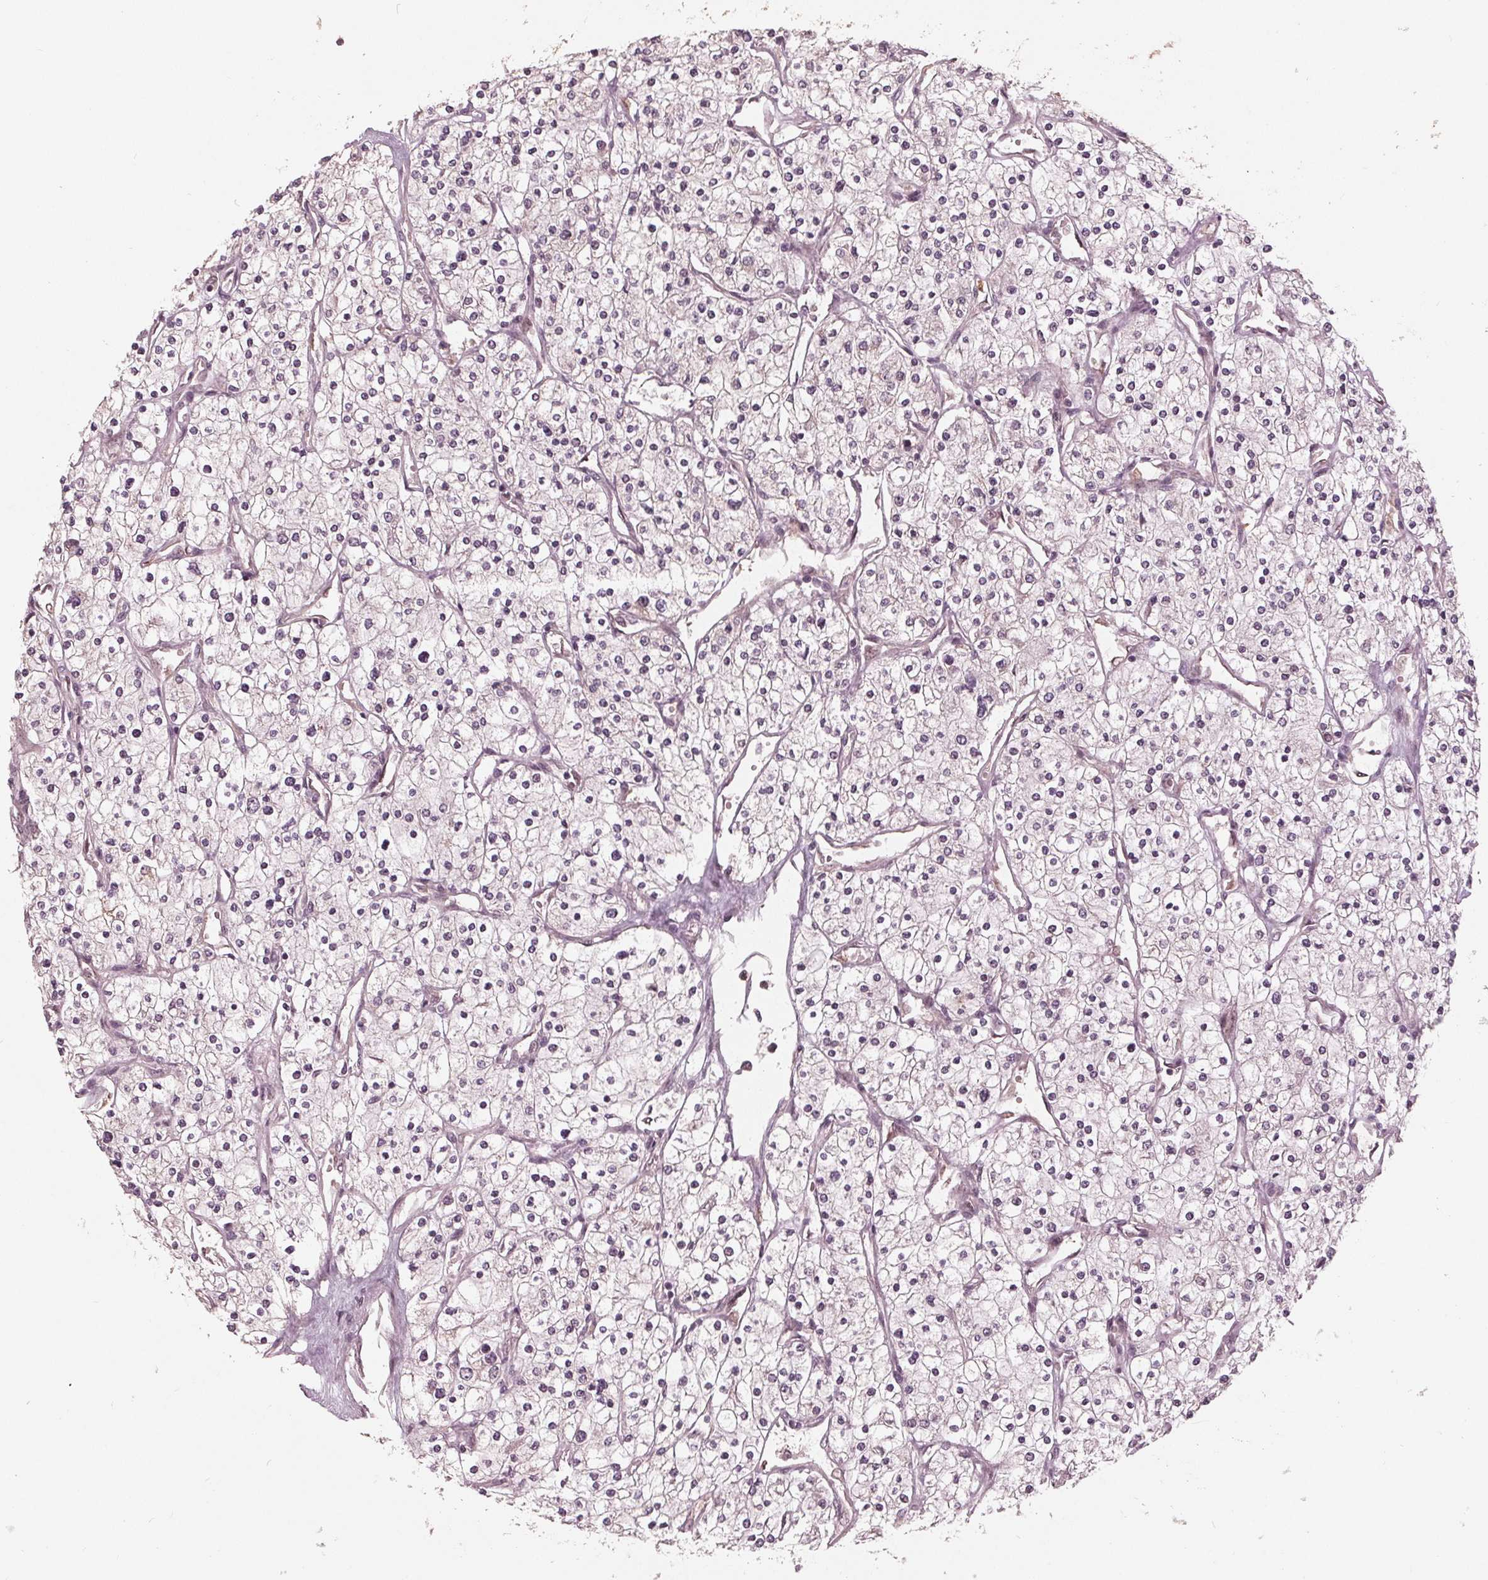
{"staining": {"intensity": "negative", "quantity": "none", "location": "none"}, "tissue": "renal cancer", "cell_type": "Tumor cells", "image_type": "cancer", "snomed": [{"axis": "morphology", "description": "Adenocarcinoma, NOS"}, {"axis": "topography", "description": "Kidney"}], "caption": "Human adenocarcinoma (renal) stained for a protein using immunohistochemistry exhibits no expression in tumor cells.", "gene": "ZNF471", "patient": {"sex": "male", "age": 80}}